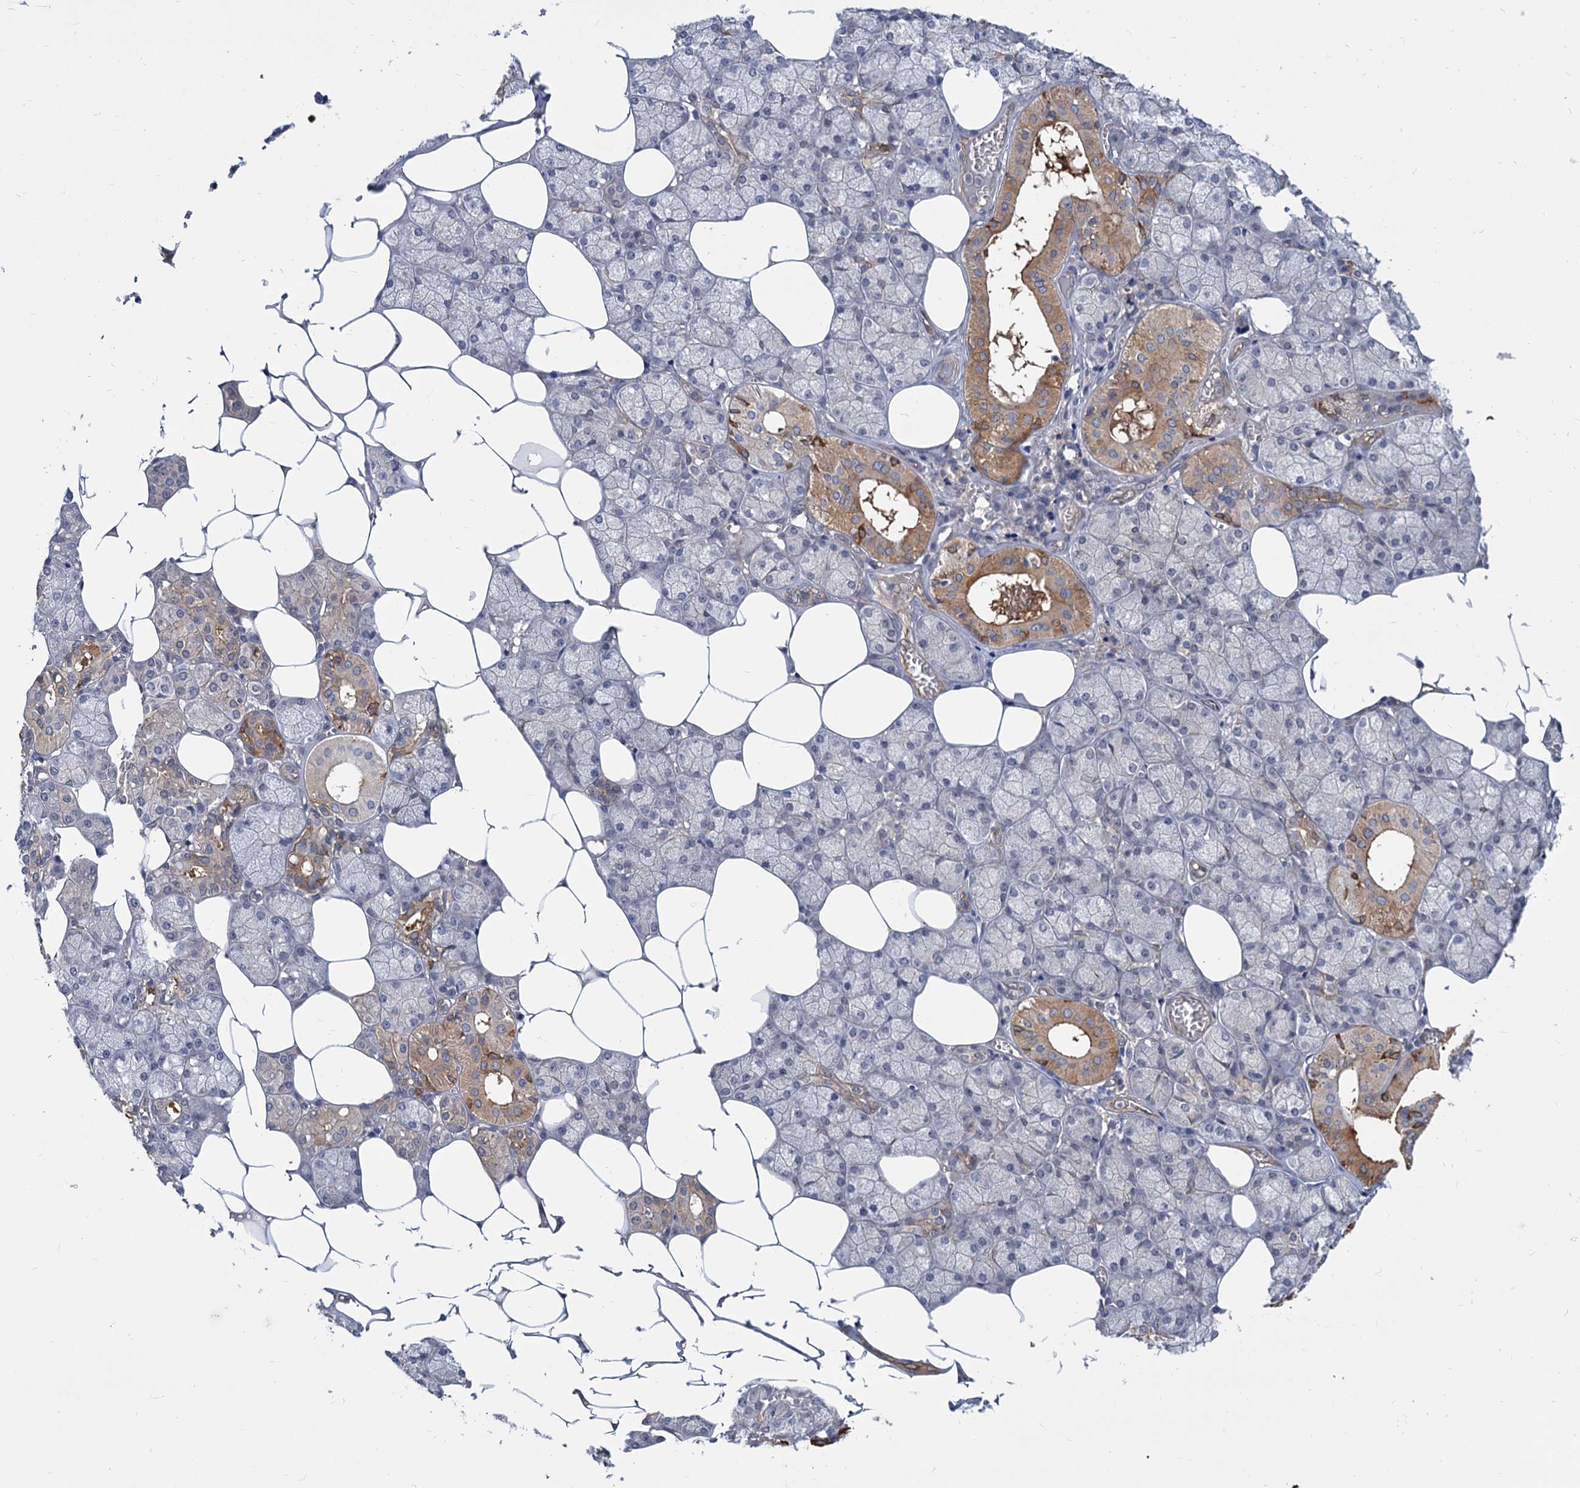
{"staining": {"intensity": "moderate", "quantity": "<25%", "location": "cytoplasmic/membranous"}, "tissue": "salivary gland", "cell_type": "Glandular cells", "image_type": "normal", "snomed": [{"axis": "morphology", "description": "Normal tissue, NOS"}, {"axis": "topography", "description": "Salivary gland"}], "caption": "Immunohistochemical staining of benign salivary gland shows moderate cytoplasmic/membranous protein expression in approximately <25% of glandular cells. Nuclei are stained in blue.", "gene": "SNX15", "patient": {"sex": "male", "age": 62}}